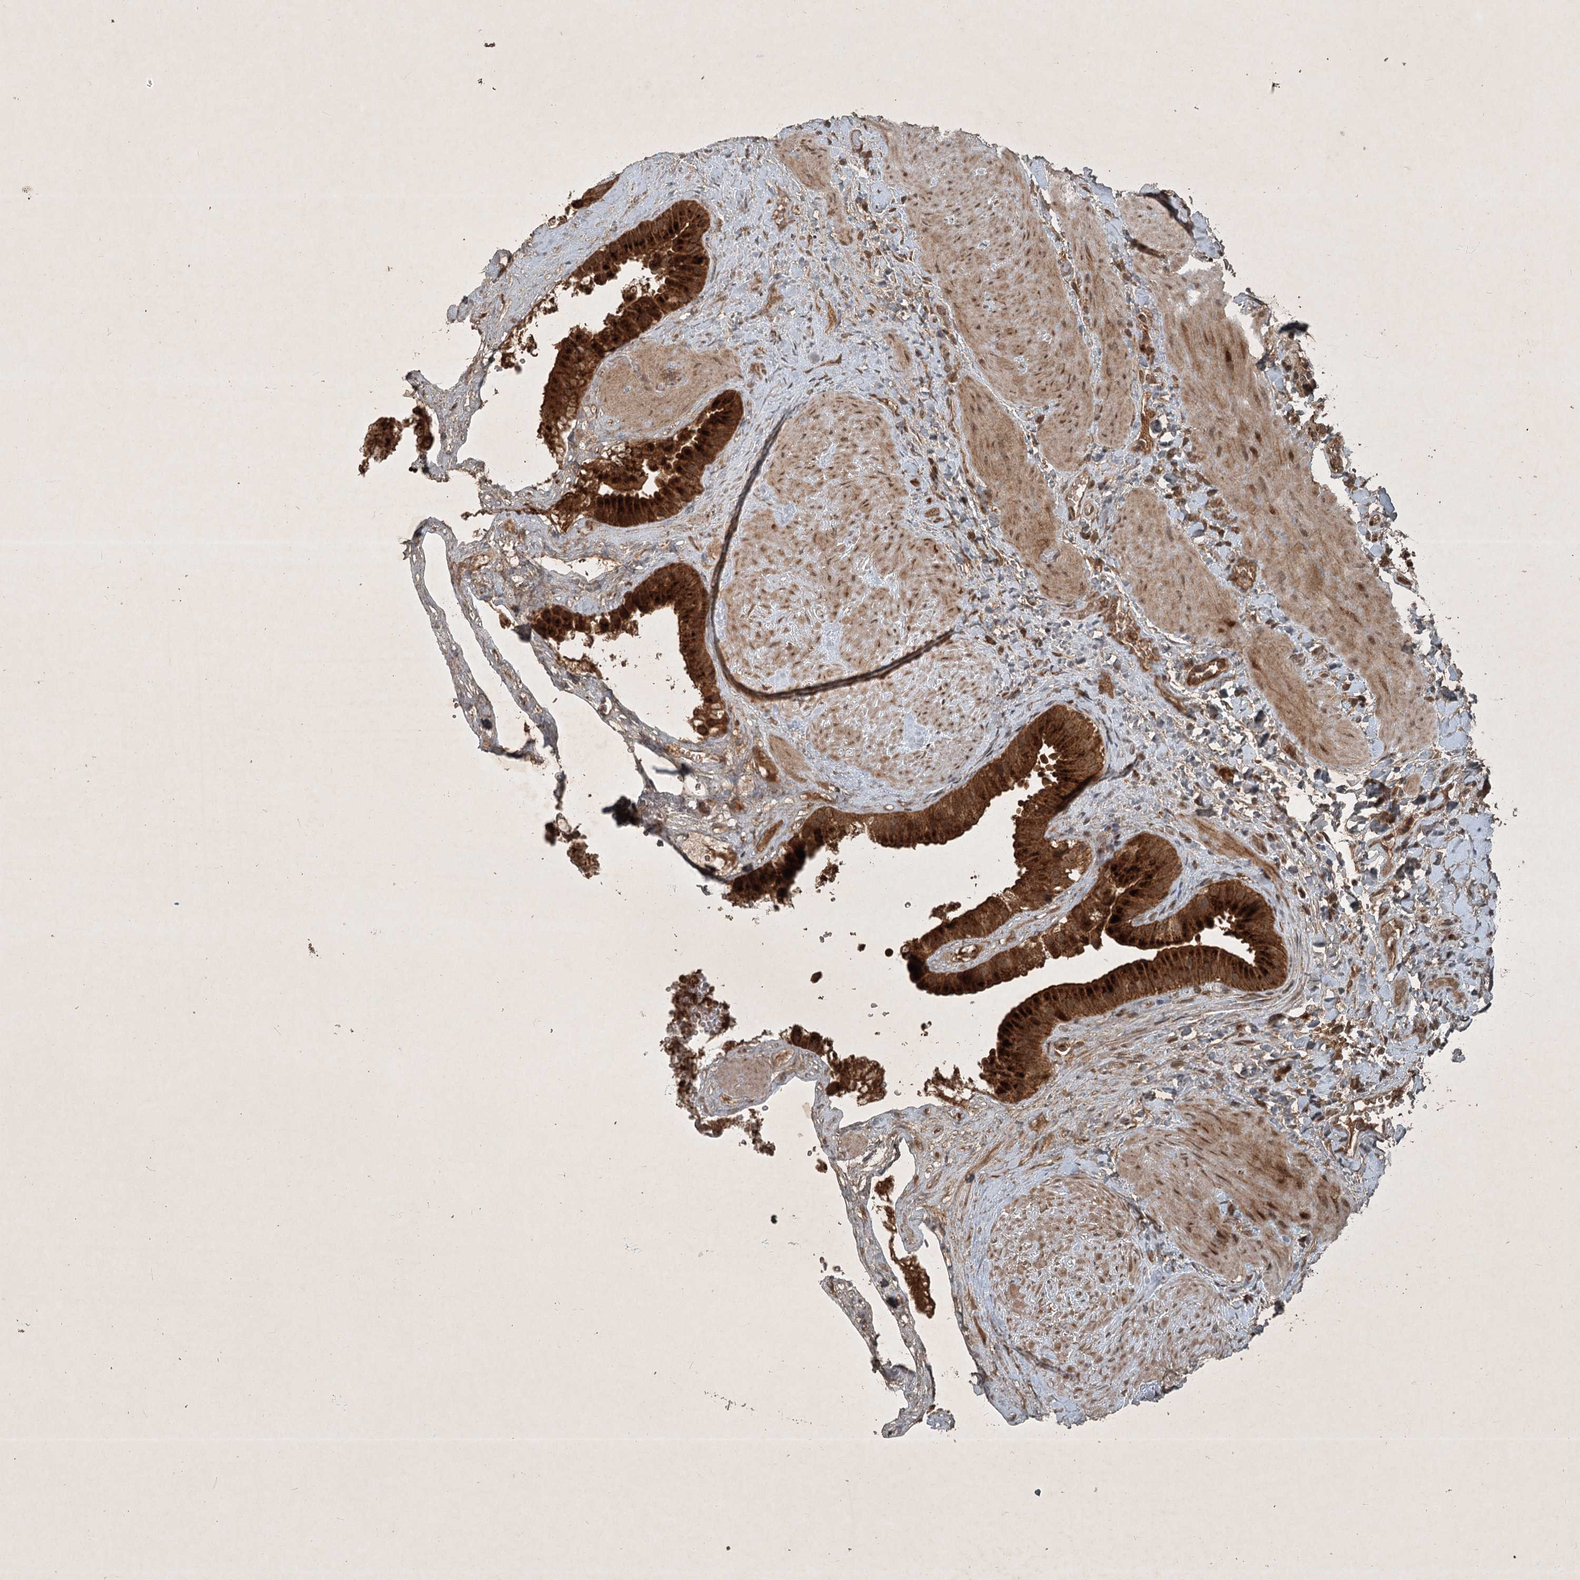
{"staining": {"intensity": "strong", "quantity": ">75%", "location": "cytoplasmic/membranous"}, "tissue": "gallbladder", "cell_type": "Glandular cells", "image_type": "normal", "snomed": [{"axis": "morphology", "description": "Normal tissue, NOS"}, {"axis": "topography", "description": "Gallbladder"}], "caption": "Immunohistochemistry (DAB) staining of benign gallbladder exhibits strong cytoplasmic/membranous protein expression in approximately >75% of glandular cells.", "gene": "UNC93A", "patient": {"sex": "male", "age": 55}}